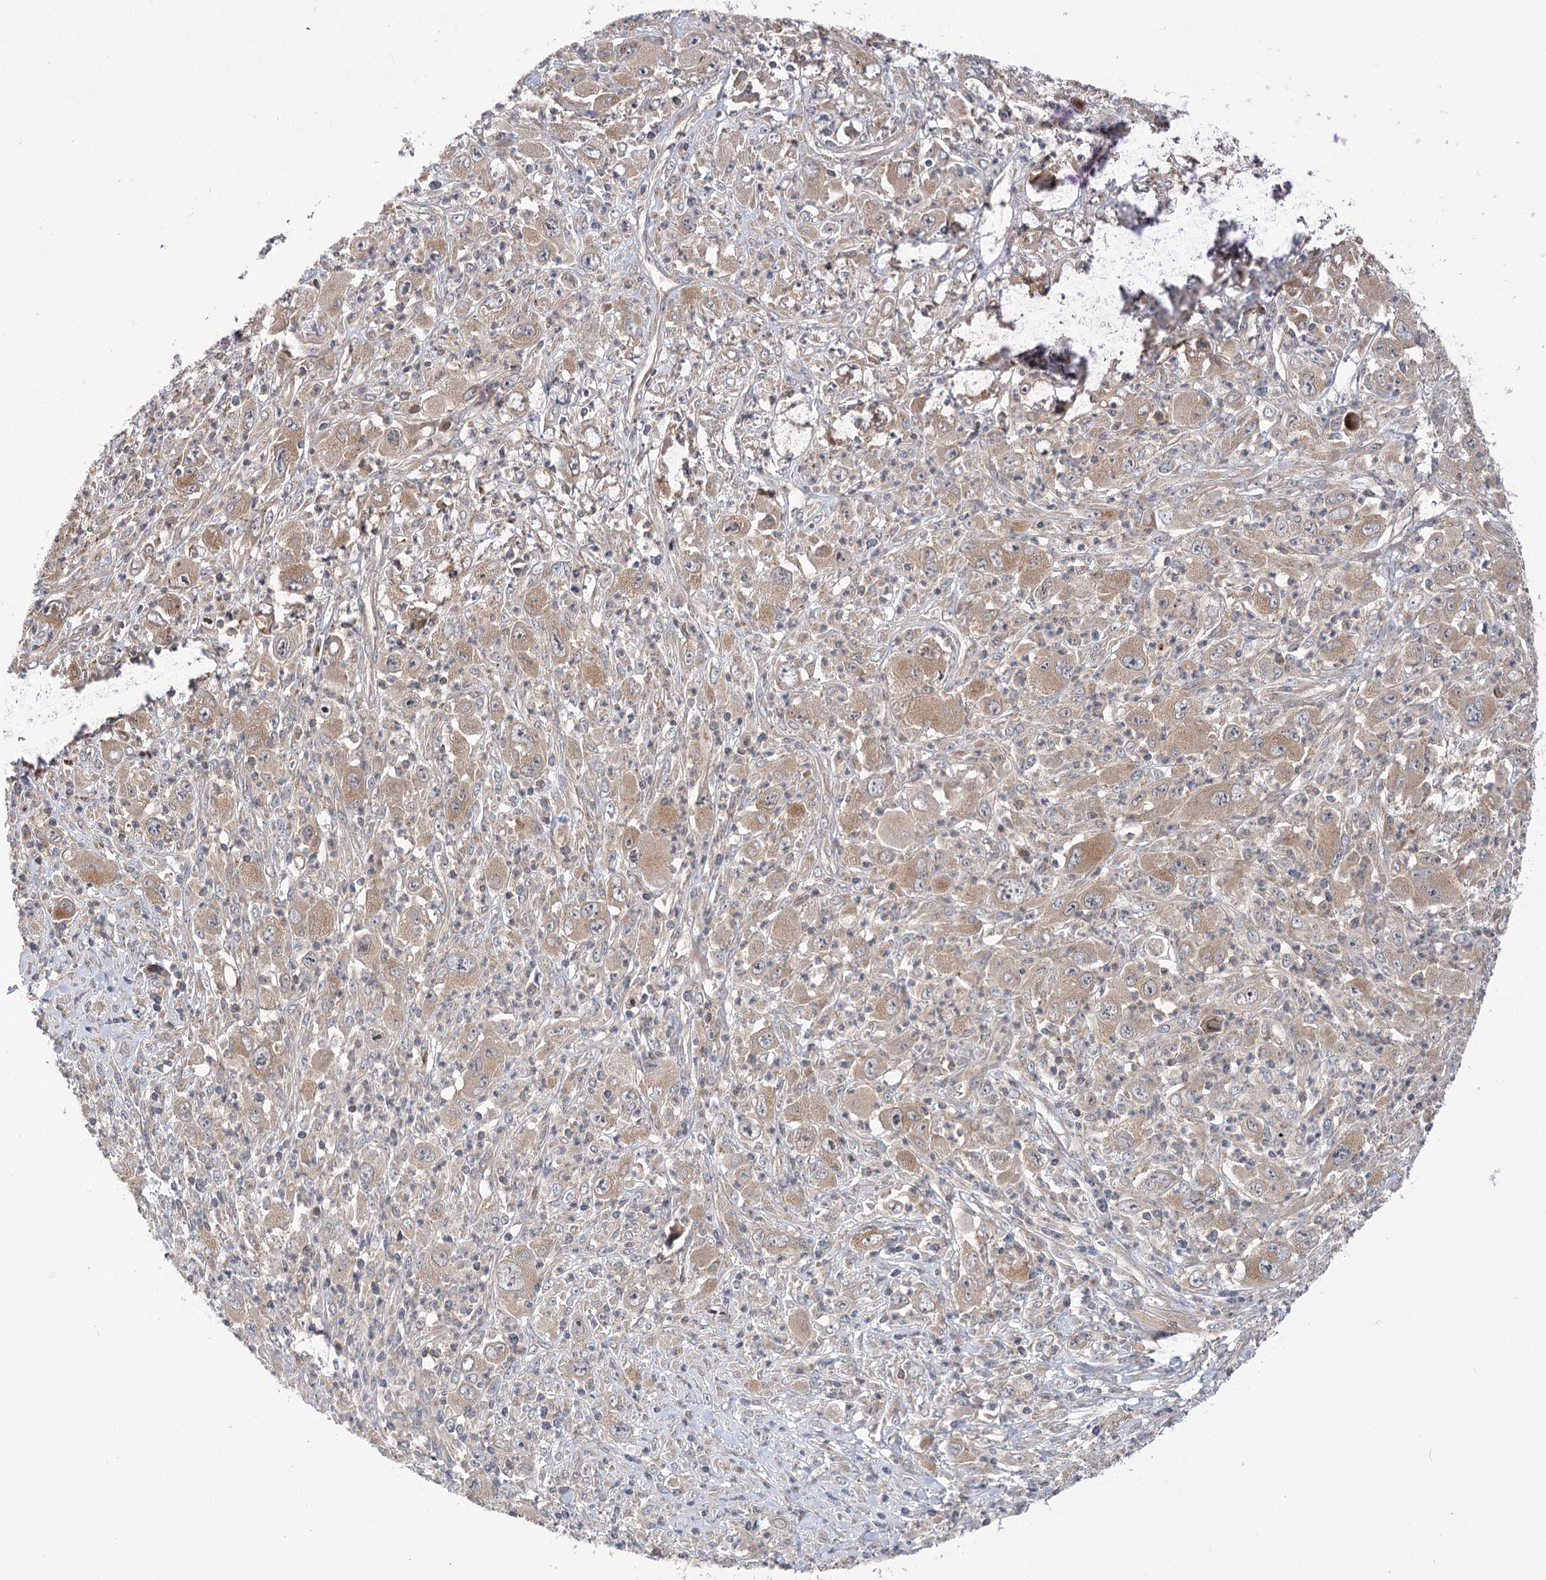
{"staining": {"intensity": "moderate", "quantity": ">75%", "location": "cytoplasmic/membranous"}, "tissue": "melanoma", "cell_type": "Tumor cells", "image_type": "cancer", "snomed": [{"axis": "morphology", "description": "Malignant melanoma, Metastatic site"}, {"axis": "topography", "description": "Skin"}], "caption": "Immunohistochemical staining of melanoma exhibits medium levels of moderate cytoplasmic/membranous expression in approximately >75% of tumor cells. (Brightfield microscopy of DAB IHC at high magnification).", "gene": "VPS37B", "patient": {"sex": "female", "age": 56}}